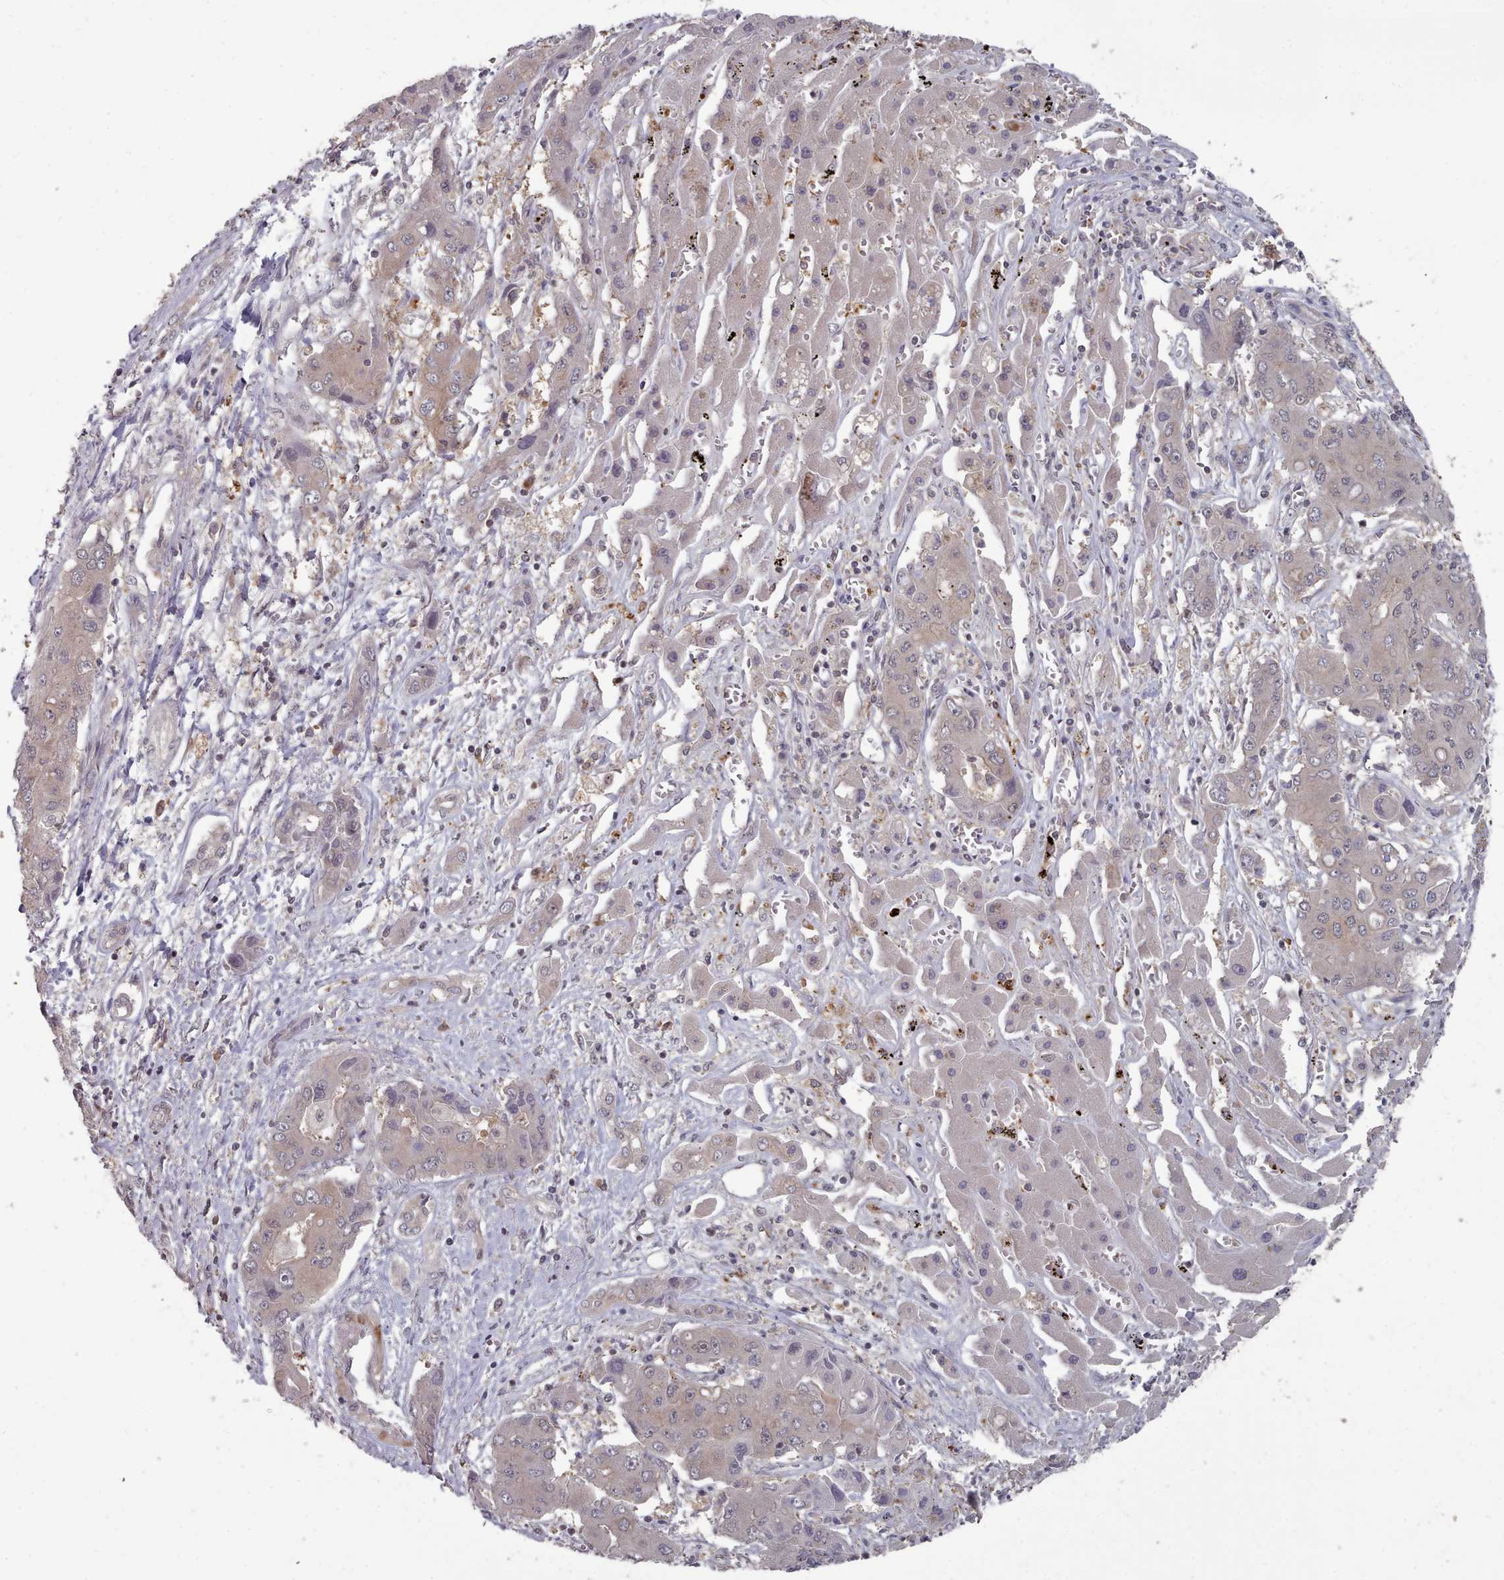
{"staining": {"intensity": "negative", "quantity": "none", "location": "none"}, "tissue": "liver cancer", "cell_type": "Tumor cells", "image_type": "cancer", "snomed": [{"axis": "morphology", "description": "Cholangiocarcinoma"}, {"axis": "topography", "description": "Liver"}], "caption": "Tumor cells are negative for brown protein staining in liver cancer.", "gene": "HYAL3", "patient": {"sex": "male", "age": 67}}